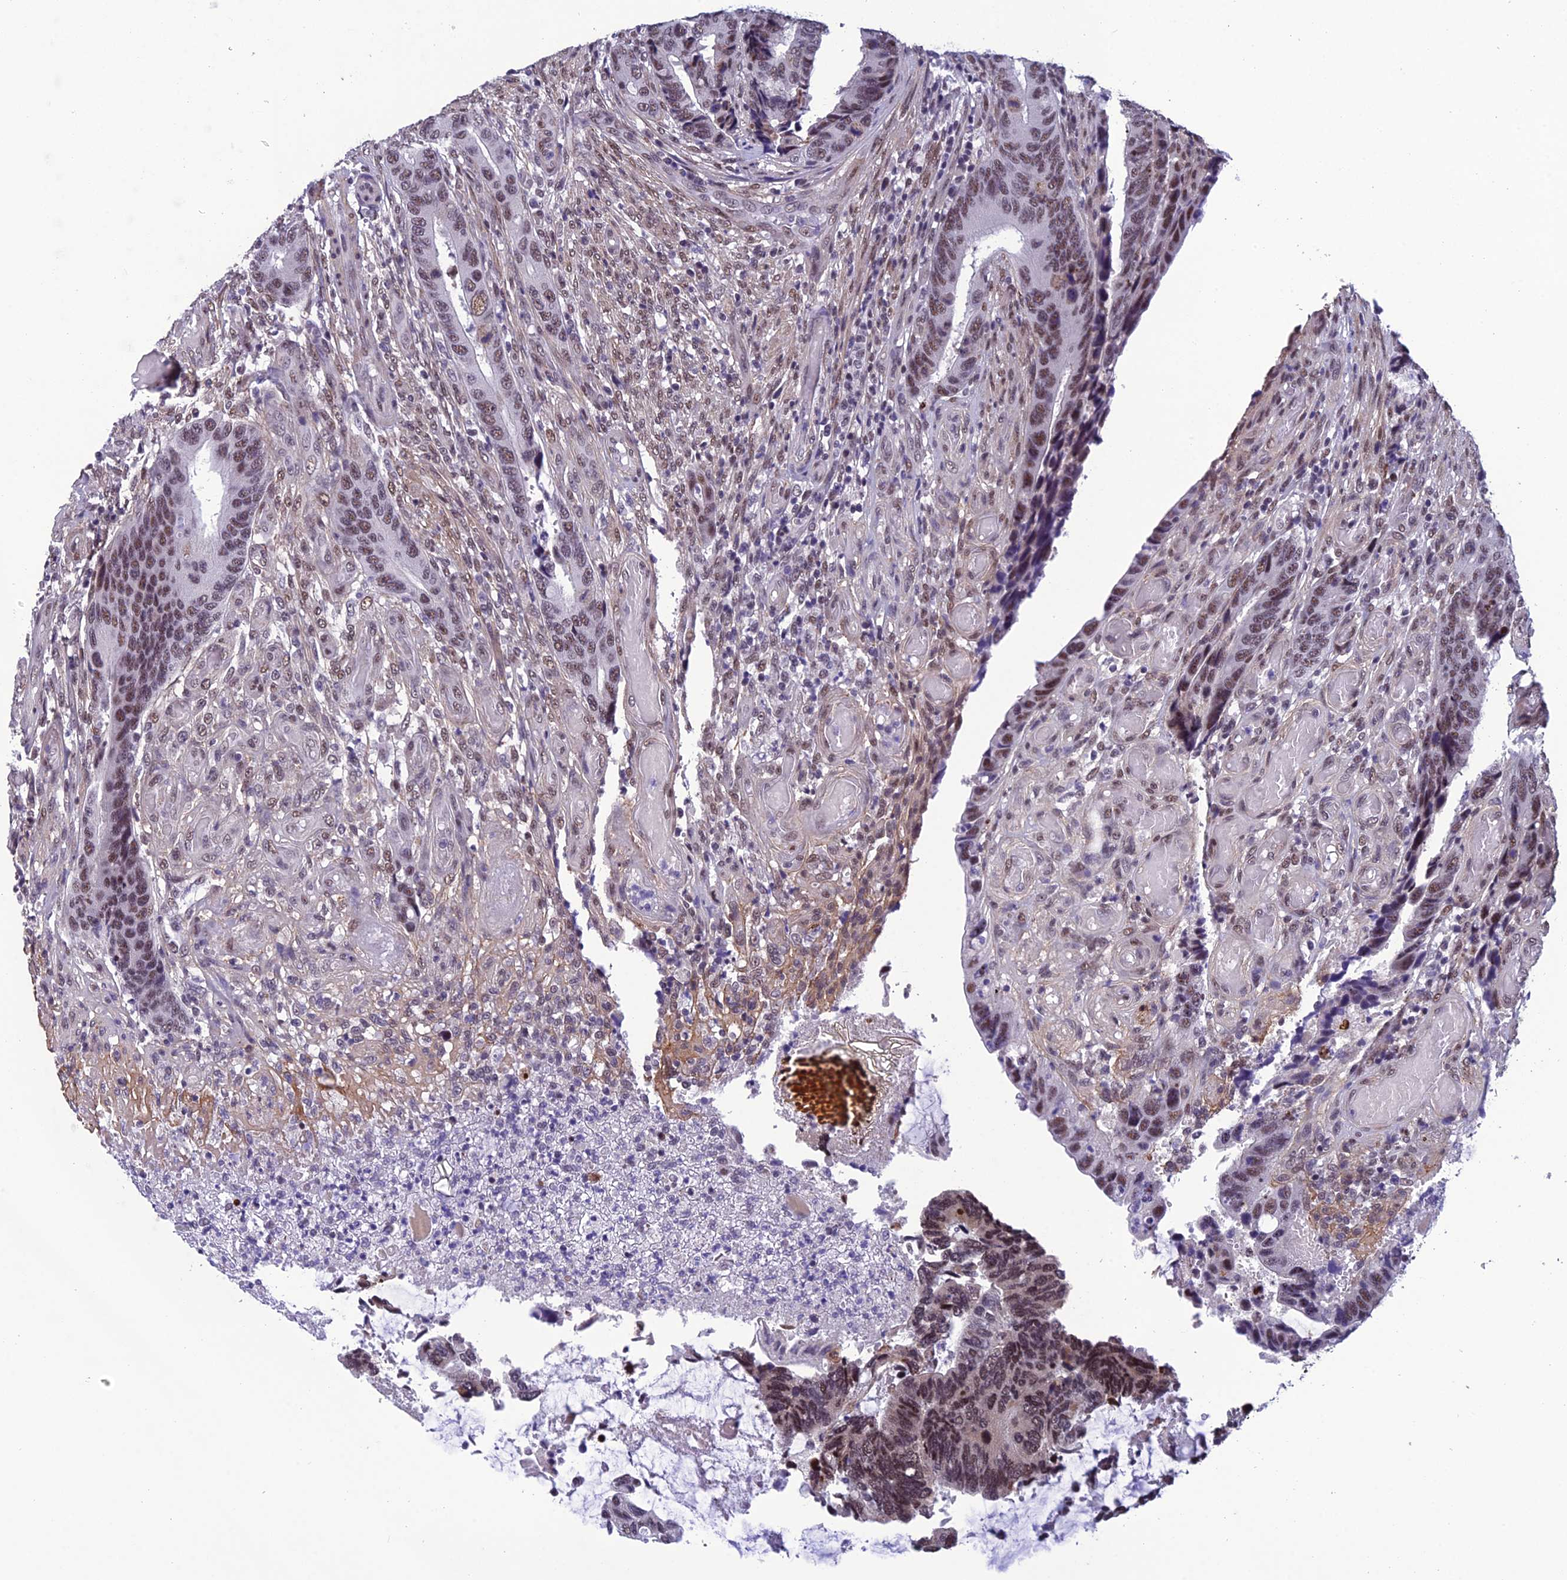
{"staining": {"intensity": "moderate", "quantity": ">75%", "location": "nuclear"}, "tissue": "colorectal cancer", "cell_type": "Tumor cells", "image_type": "cancer", "snomed": [{"axis": "morphology", "description": "Adenocarcinoma, NOS"}, {"axis": "topography", "description": "Colon"}], "caption": "Brown immunohistochemical staining in human colorectal adenocarcinoma displays moderate nuclear expression in about >75% of tumor cells.", "gene": "RSRC1", "patient": {"sex": "male", "age": 87}}